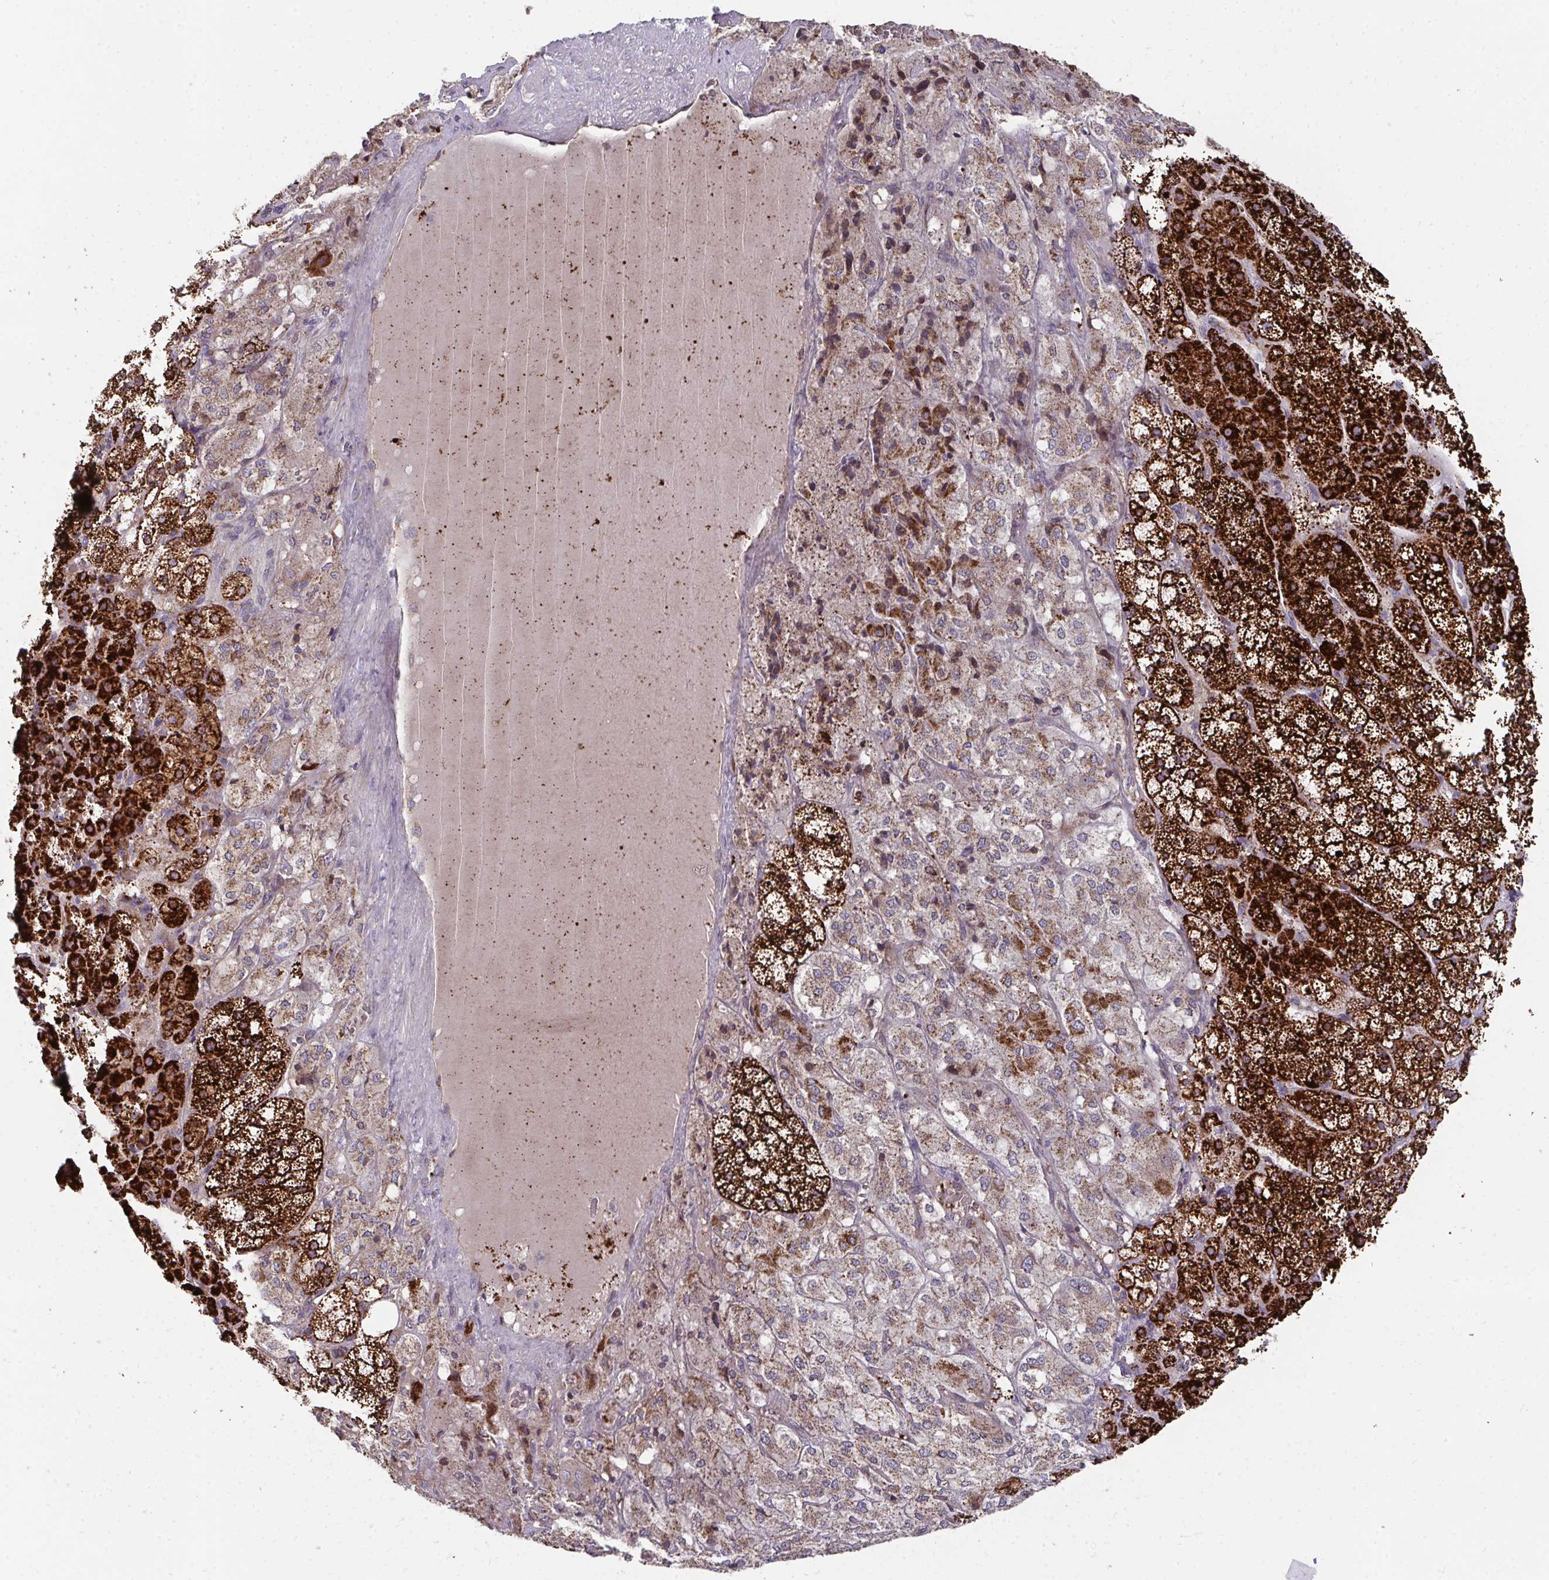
{"staining": {"intensity": "strong", "quantity": ">75%", "location": "cytoplasmic/membranous"}, "tissue": "adrenal gland", "cell_type": "Glandular cells", "image_type": "normal", "snomed": [{"axis": "morphology", "description": "Normal tissue, NOS"}, {"axis": "topography", "description": "Adrenal gland"}], "caption": "The photomicrograph reveals immunohistochemical staining of unremarkable adrenal gland. There is strong cytoplasmic/membranous expression is seen in about >75% of glandular cells. The staining was performed using DAB, with brown indicating positive protein expression. Nuclei are stained blue with hematoxylin.", "gene": "PRRG3", "patient": {"sex": "male", "age": 53}}